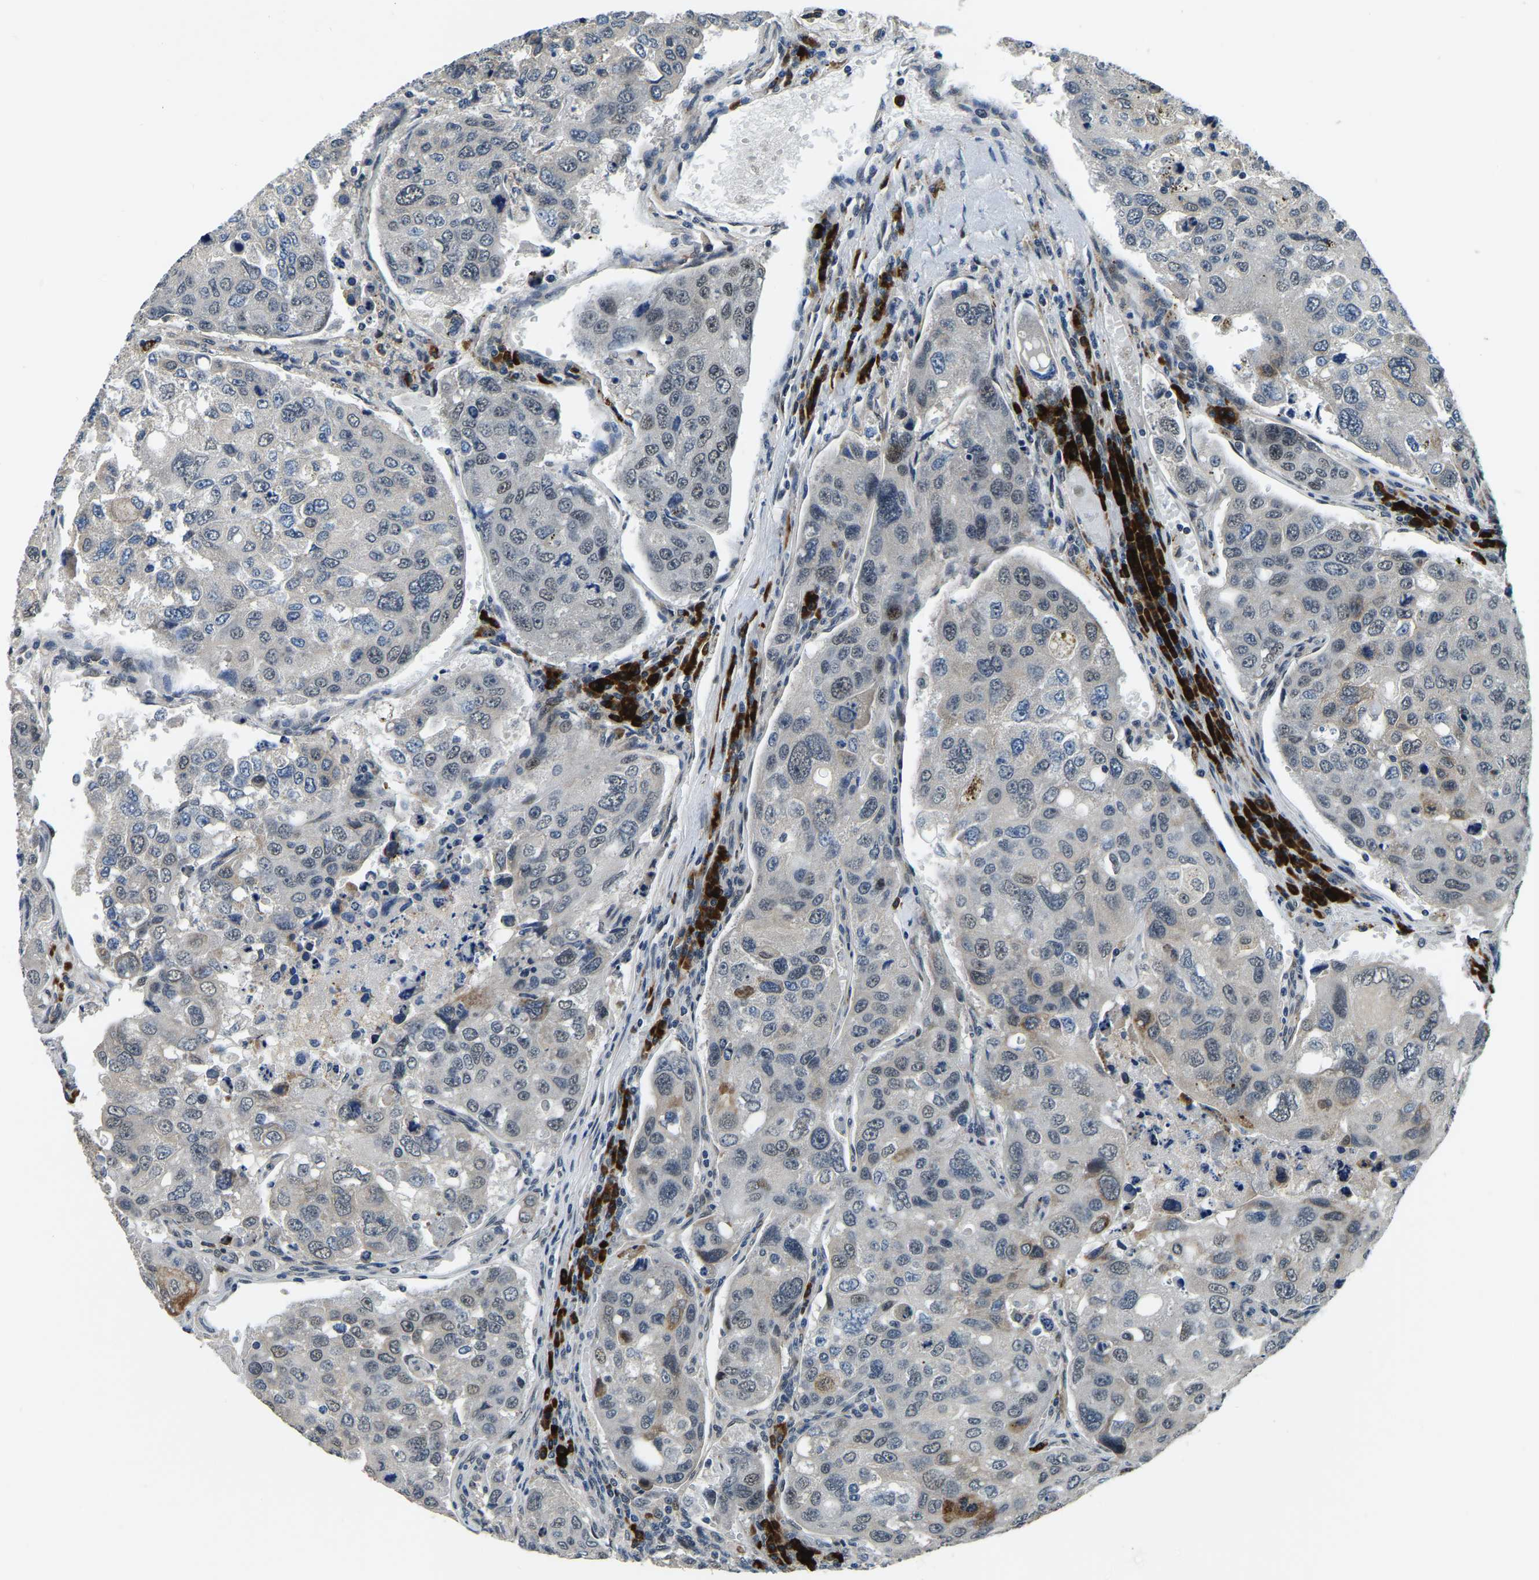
{"staining": {"intensity": "weak", "quantity": "<25%", "location": "cytoplasmic/membranous,nuclear"}, "tissue": "urothelial cancer", "cell_type": "Tumor cells", "image_type": "cancer", "snomed": [{"axis": "morphology", "description": "Urothelial carcinoma, High grade"}, {"axis": "topography", "description": "Lymph node"}, {"axis": "topography", "description": "Urinary bladder"}], "caption": "Immunohistochemical staining of human urothelial cancer demonstrates no significant positivity in tumor cells.", "gene": "ING2", "patient": {"sex": "male", "age": 51}}